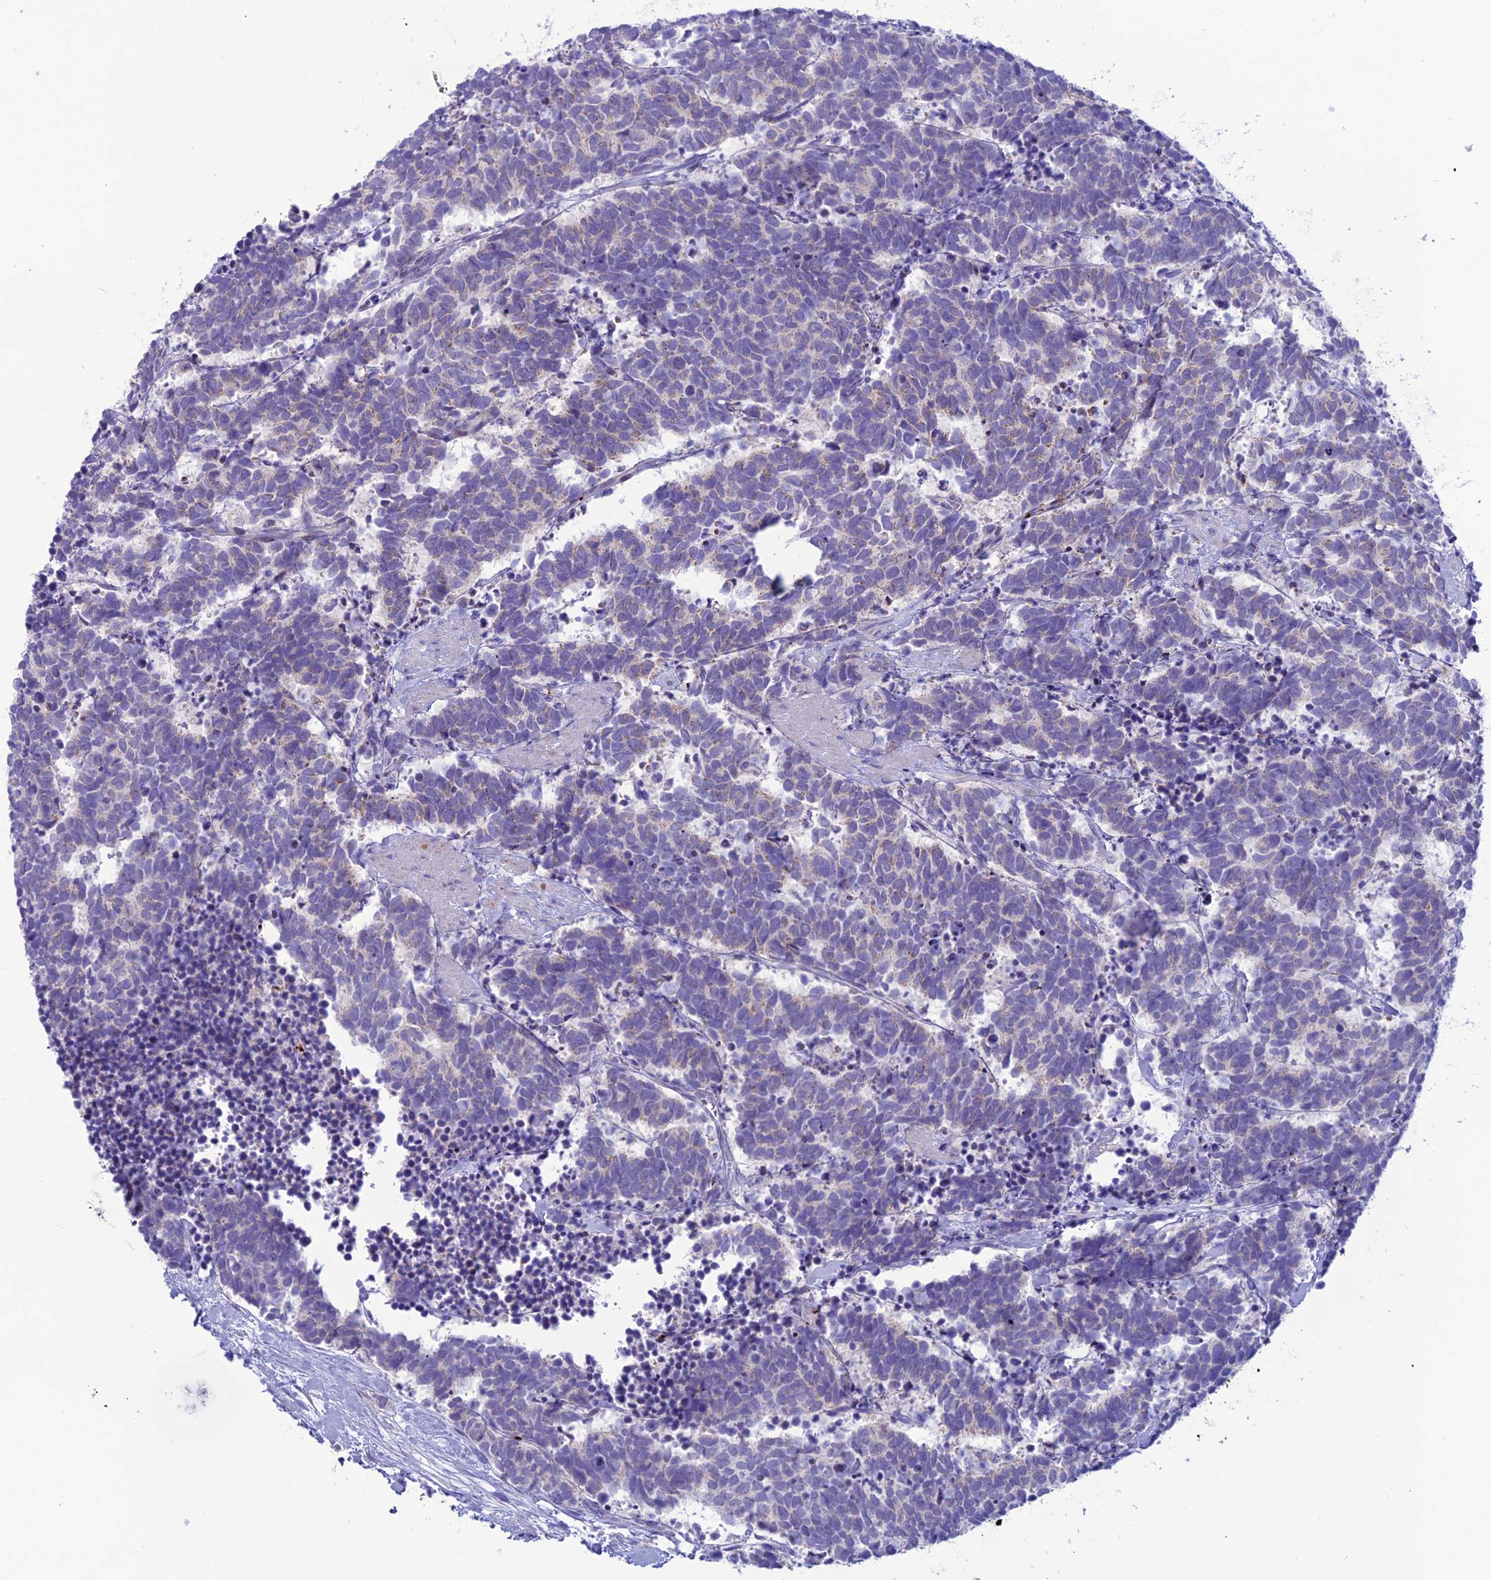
{"staining": {"intensity": "negative", "quantity": "none", "location": "none"}, "tissue": "carcinoid", "cell_type": "Tumor cells", "image_type": "cancer", "snomed": [{"axis": "morphology", "description": "Carcinoma, NOS"}, {"axis": "morphology", "description": "Carcinoid, malignant, NOS"}, {"axis": "topography", "description": "Prostate"}], "caption": "This is an immunohistochemistry (IHC) histopathology image of malignant carcinoid. There is no positivity in tumor cells.", "gene": "C21orf140", "patient": {"sex": "male", "age": 57}}